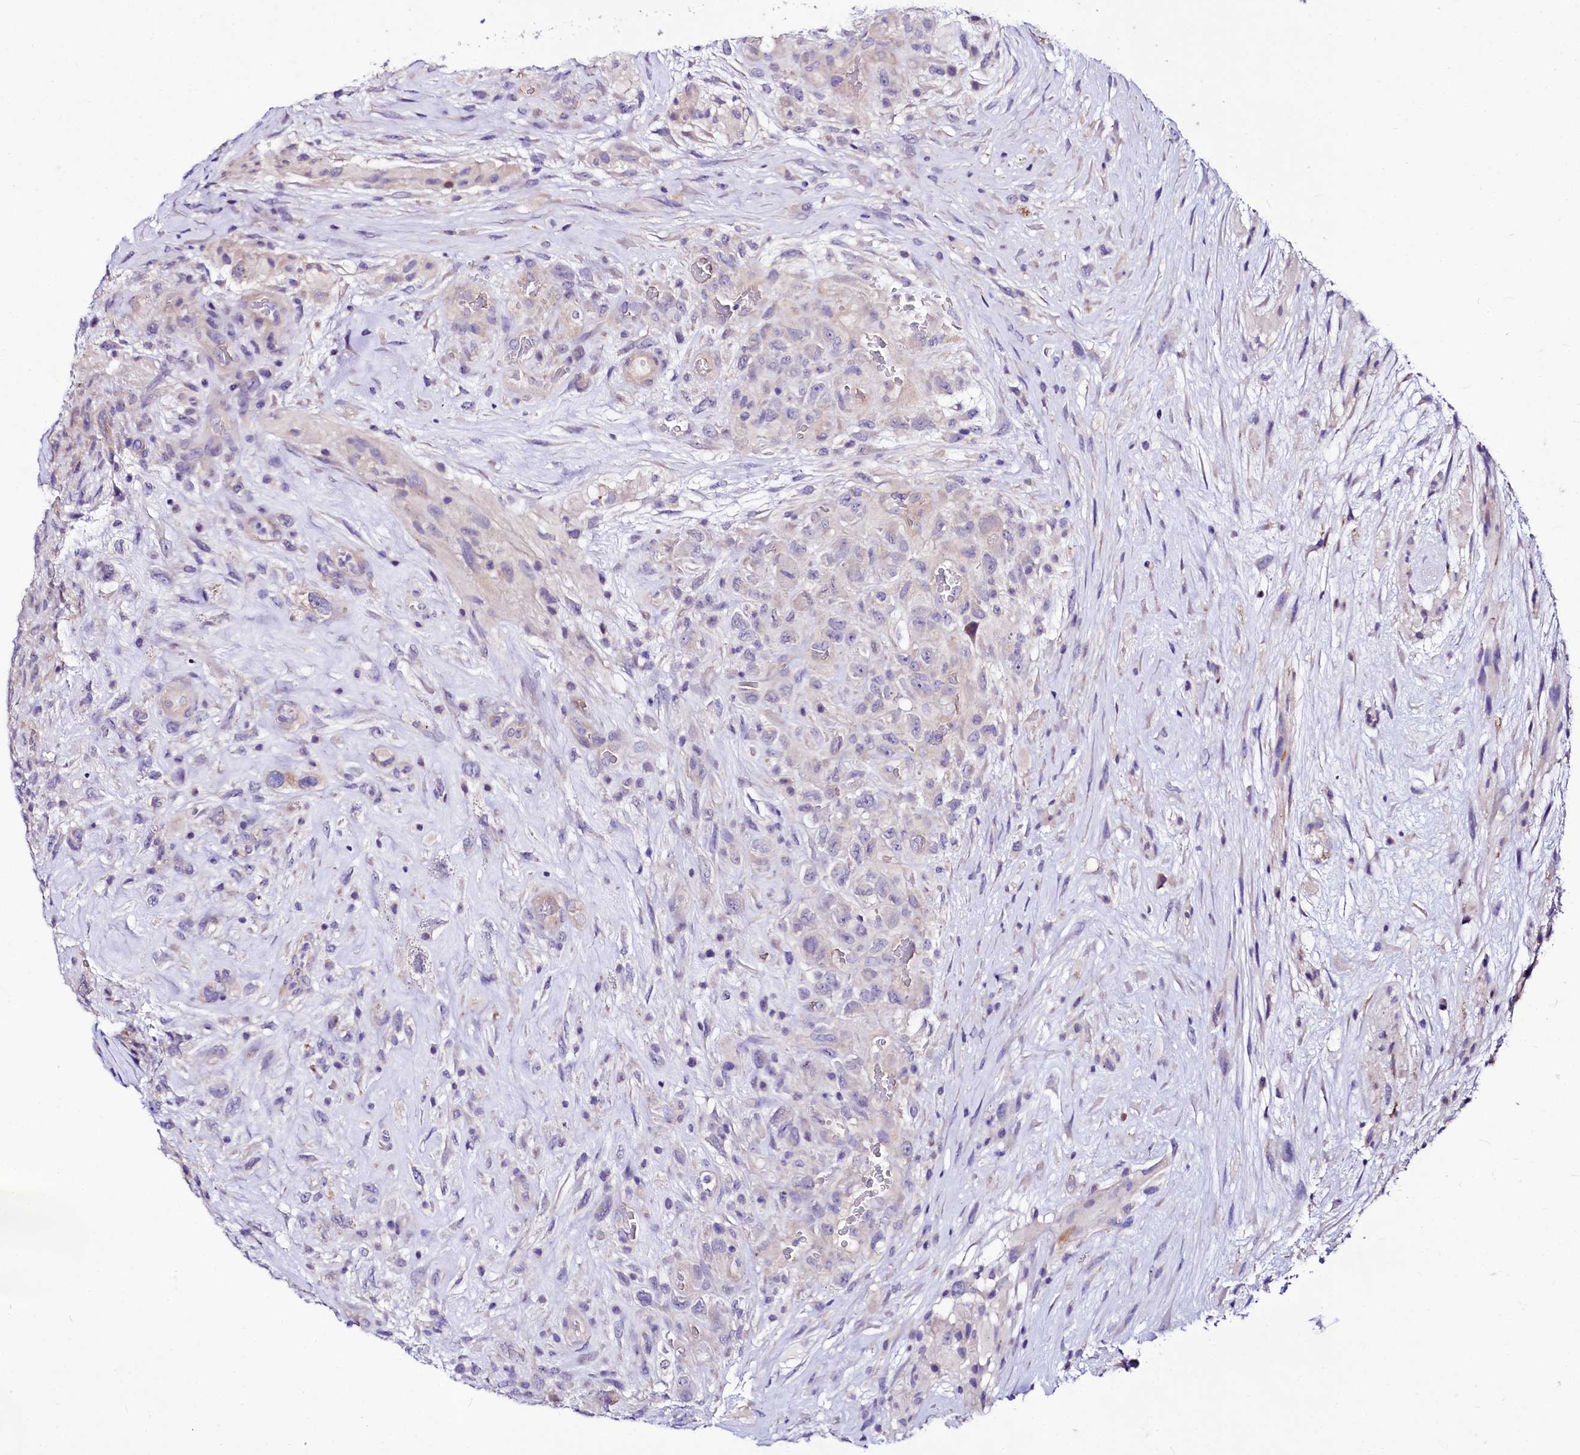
{"staining": {"intensity": "negative", "quantity": "none", "location": "none"}, "tissue": "glioma", "cell_type": "Tumor cells", "image_type": "cancer", "snomed": [{"axis": "morphology", "description": "Glioma, malignant, High grade"}, {"axis": "topography", "description": "Brain"}], "caption": "A micrograph of human malignant glioma (high-grade) is negative for staining in tumor cells.", "gene": "ABHD5", "patient": {"sex": "male", "age": 61}}